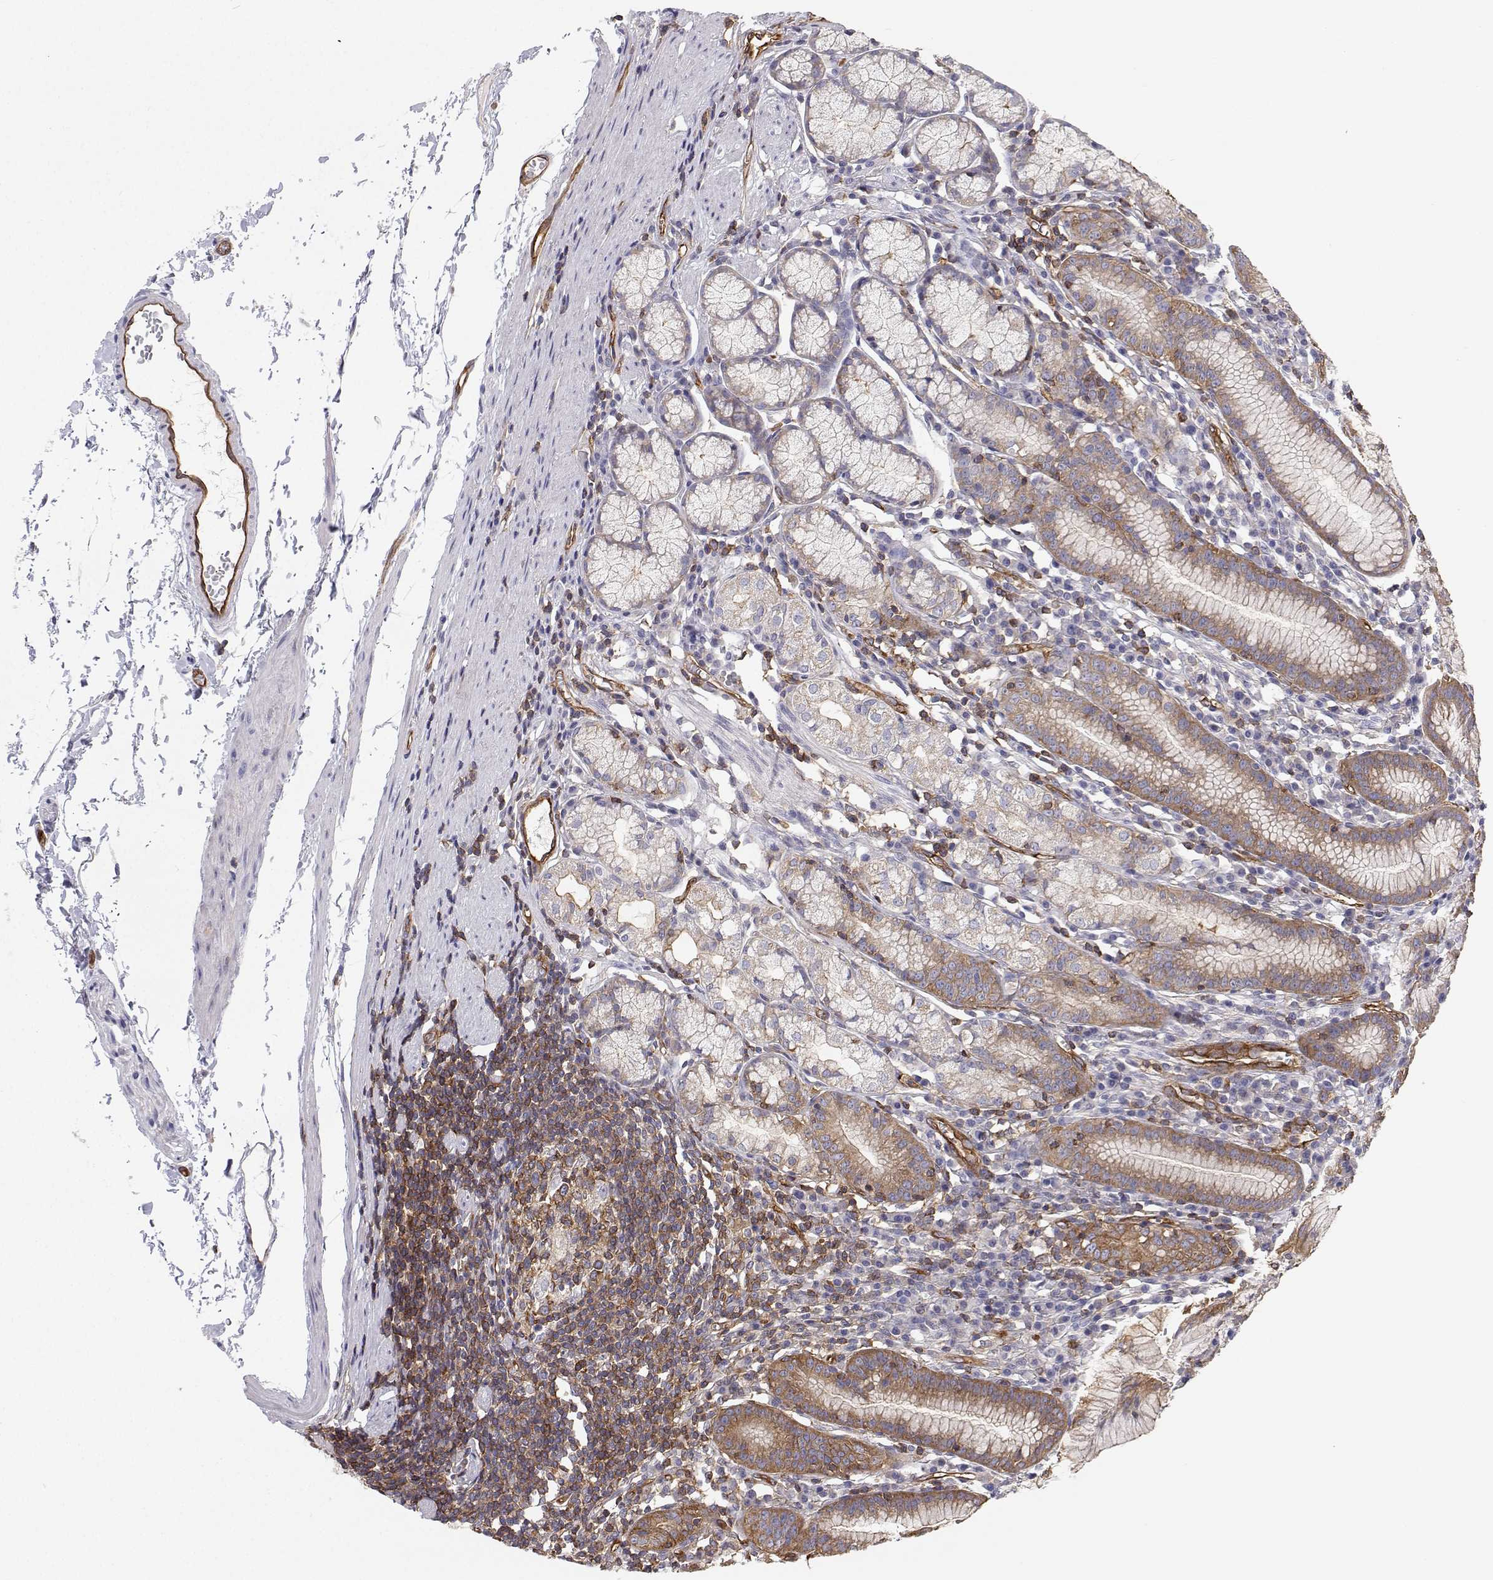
{"staining": {"intensity": "moderate", "quantity": "<25%", "location": "cytoplasmic/membranous"}, "tissue": "stomach", "cell_type": "Glandular cells", "image_type": "normal", "snomed": [{"axis": "morphology", "description": "Normal tissue, NOS"}, {"axis": "topography", "description": "Stomach"}], "caption": "Immunohistochemical staining of benign stomach exhibits moderate cytoplasmic/membranous protein staining in approximately <25% of glandular cells. (DAB = brown stain, brightfield microscopy at high magnification).", "gene": "MYH9", "patient": {"sex": "male", "age": 55}}